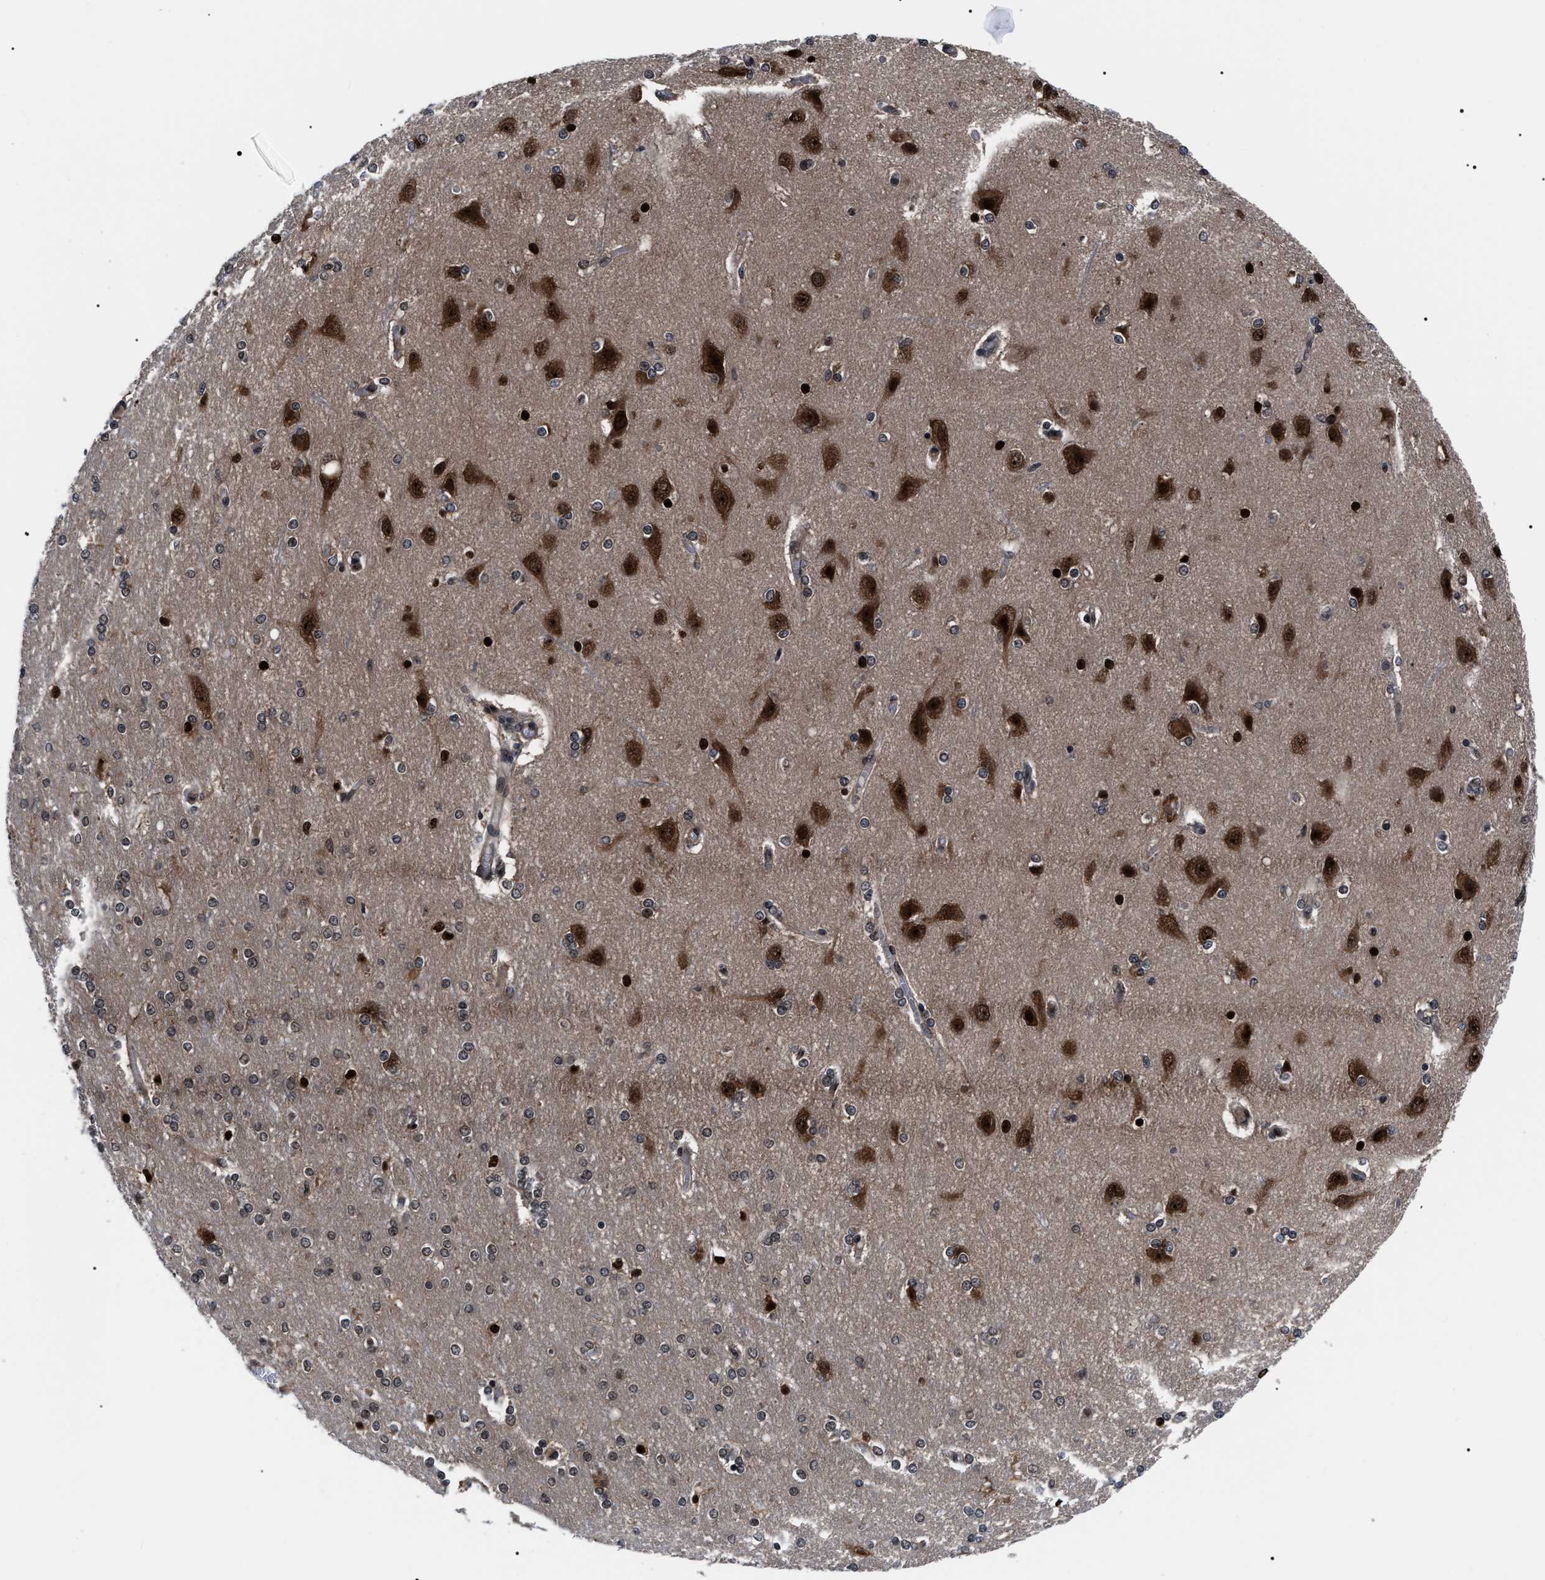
{"staining": {"intensity": "weak", "quantity": ">75%", "location": "nuclear"}, "tissue": "cerebral cortex", "cell_type": "Endothelial cells", "image_type": "normal", "snomed": [{"axis": "morphology", "description": "Normal tissue, NOS"}, {"axis": "topography", "description": "Cerebral cortex"}], "caption": "The photomicrograph demonstrates immunohistochemical staining of normal cerebral cortex. There is weak nuclear staining is identified in approximately >75% of endothelial cells. The staining is performed using DAB brown chromogen to label protein expression. The nuclei are counter-stained blue using hematoxylin.", "gene": "CSNK2A1", "patient": {"sex": "female", "age": 54}}